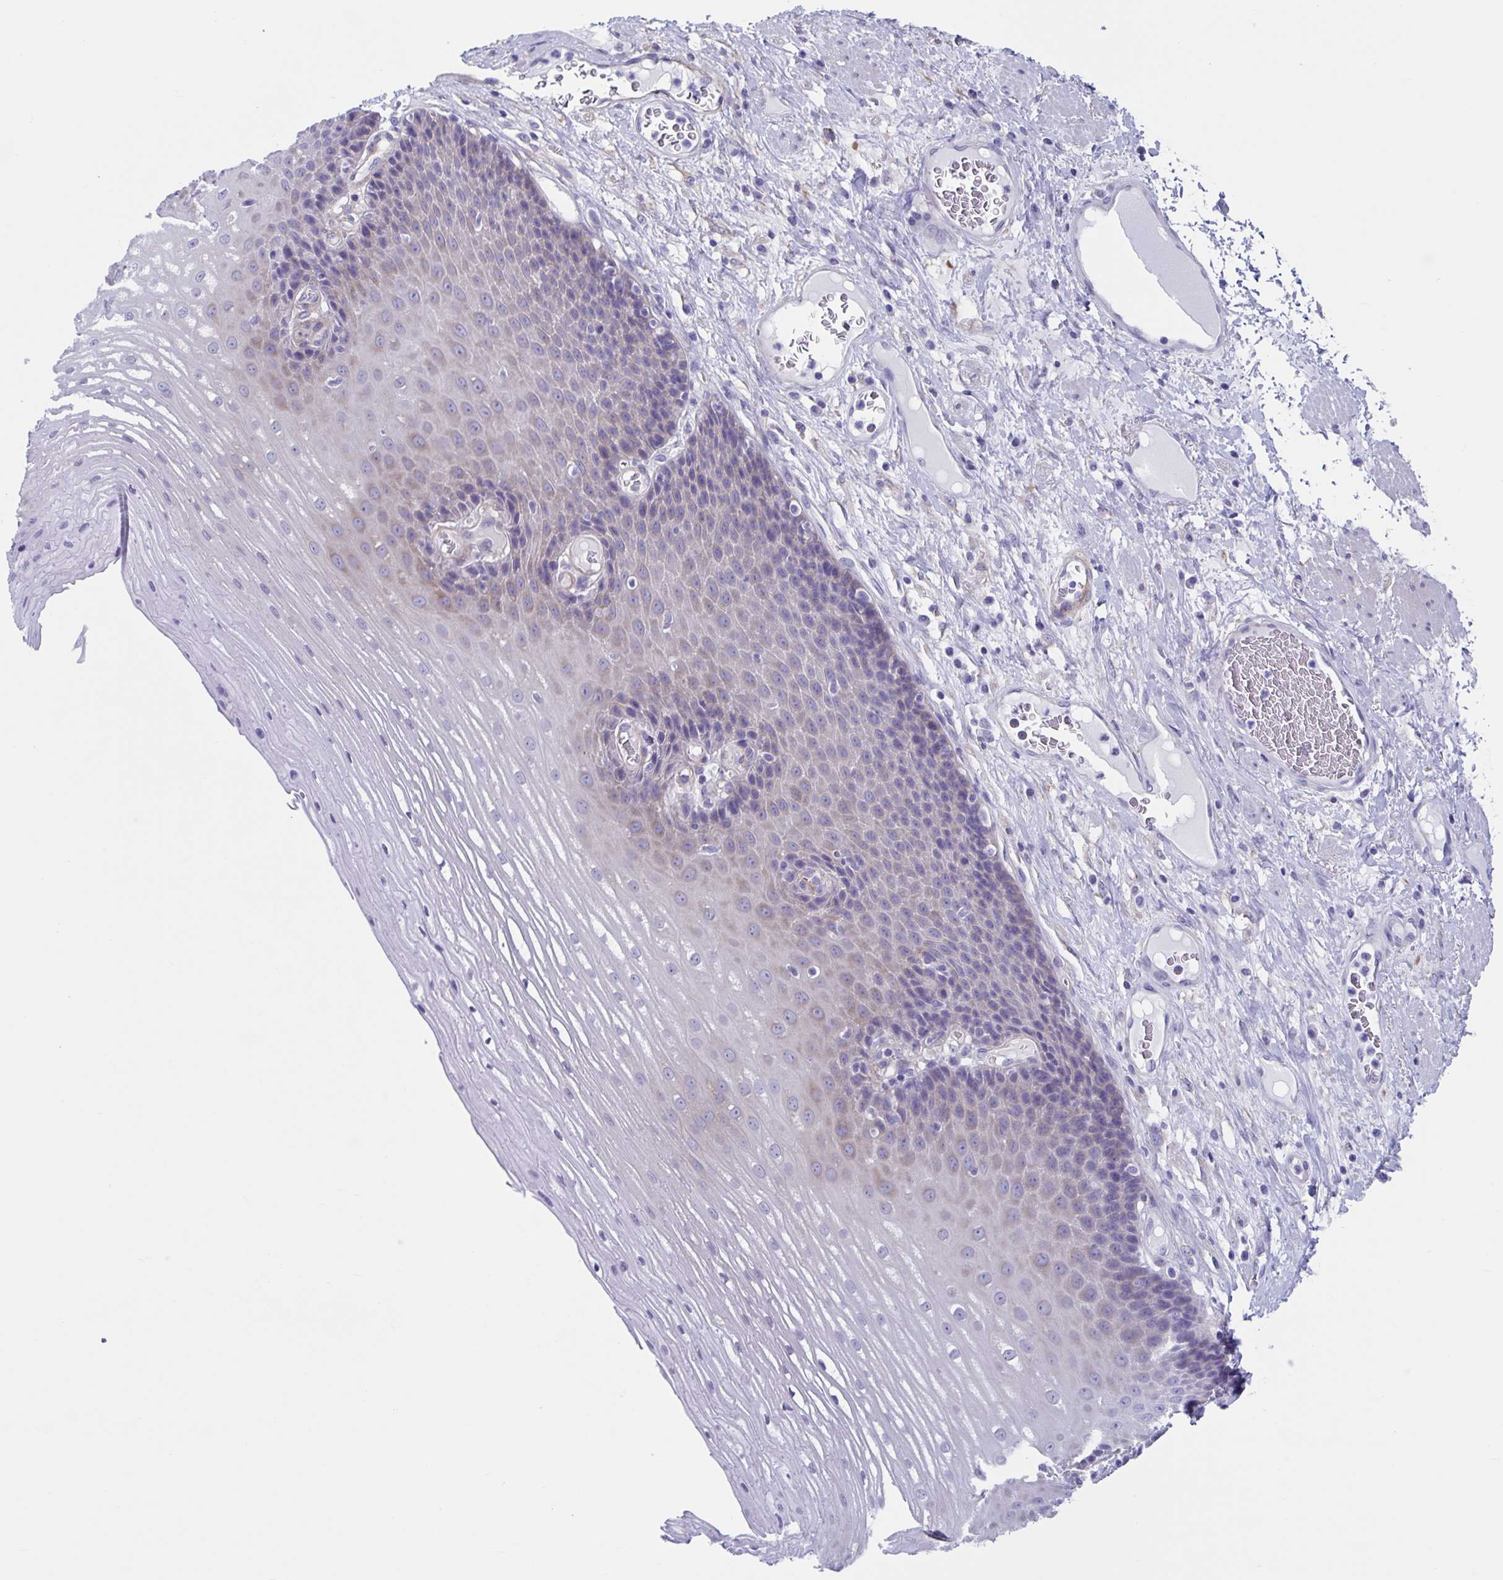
{"staining": {"intensity": "weak", "quantity": "<25%", "location": "cytoplasmic/membranous"}, "tissue": "esophagus", "cell_type": "Squamous epithelial cells", "image_type": "normal", "snomed": [{"axis": "morphology", "description": "Normal tissue, NOS"}, {"axis": "topography", "description": "Esophagus"}], "caption": "This is a photomicrograph of immunohistochemistry (IHC) staining of normal esophagus, which shows no expression in squamous epithelial cells.", "gene": "LPIN3", "patient": {"sex": "male", "age": 62}}